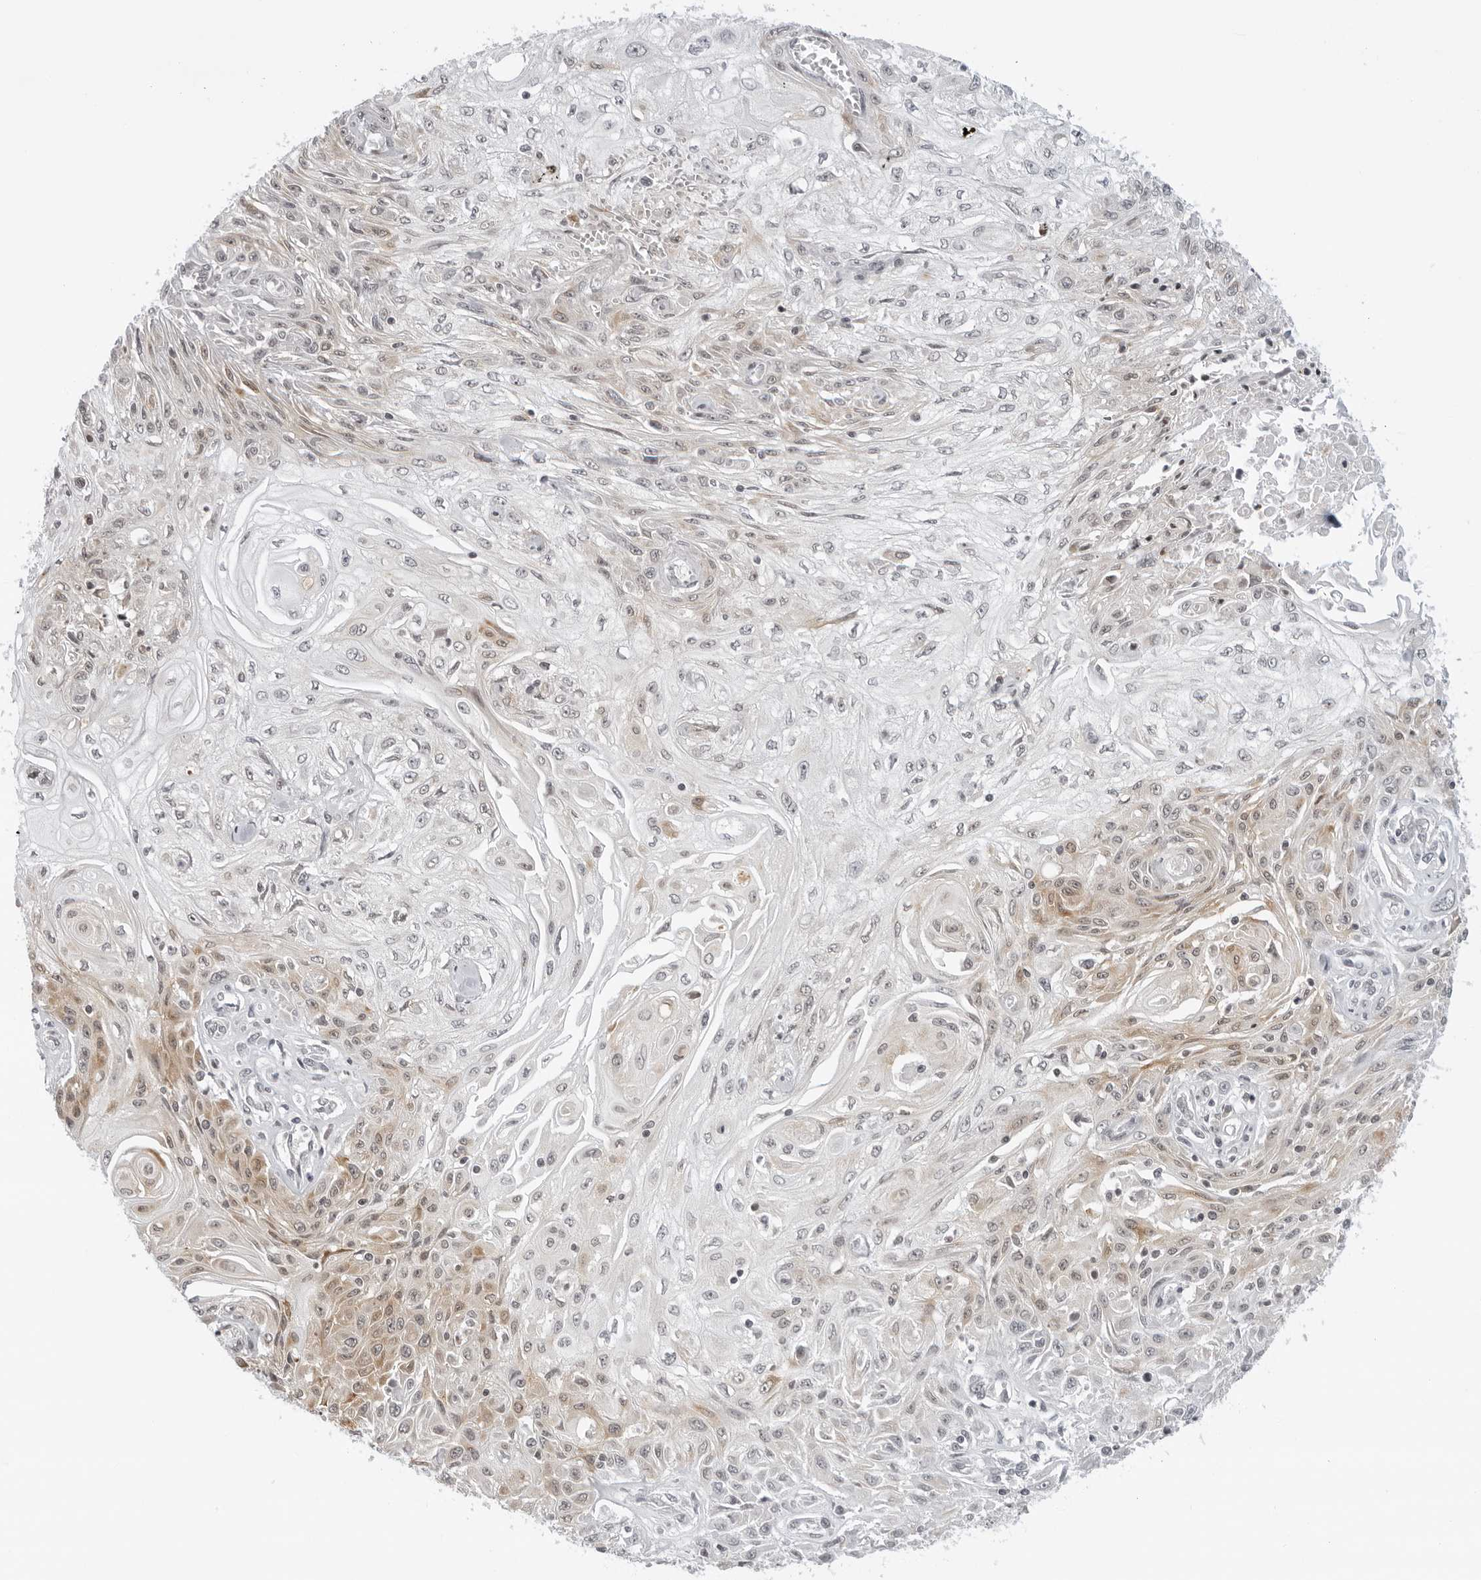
{"staining": {"intensity": "weak", "quantity": "25%-75%", "location": "cytoplasmic/membranous"}, "tissue": "skin cancer", "cell_type": "Tumor cells", "image_type": "cancer", "snomed": [{"axis": "morphology", "description": "Squamous cell carcinoma, NOS"}, {"axis": "morphology", "description": "Squamous cell carcinoma, metastatic, NOS"}, {"axis": "topography", "description": "Skin"}, {"axis": "topography", "description": "Lymph node"}], "caption": "Immunohistochemistry staining of skin cancer (metastatic squamous cell carcinoma), which shows low levels of weak cytoplasmic/membranous positivity in approximately 25%-75% of tumor cells indicating weak cytoplasmic/membranous protein expression. The staining was performed using DAB (3,3'-diaminobenzidine) (brown) for protein detection and nuclei were counterstained in hematoxylin (blue).", "gene": "MSH6", "patient": {"sex": "male", "age": 75}}